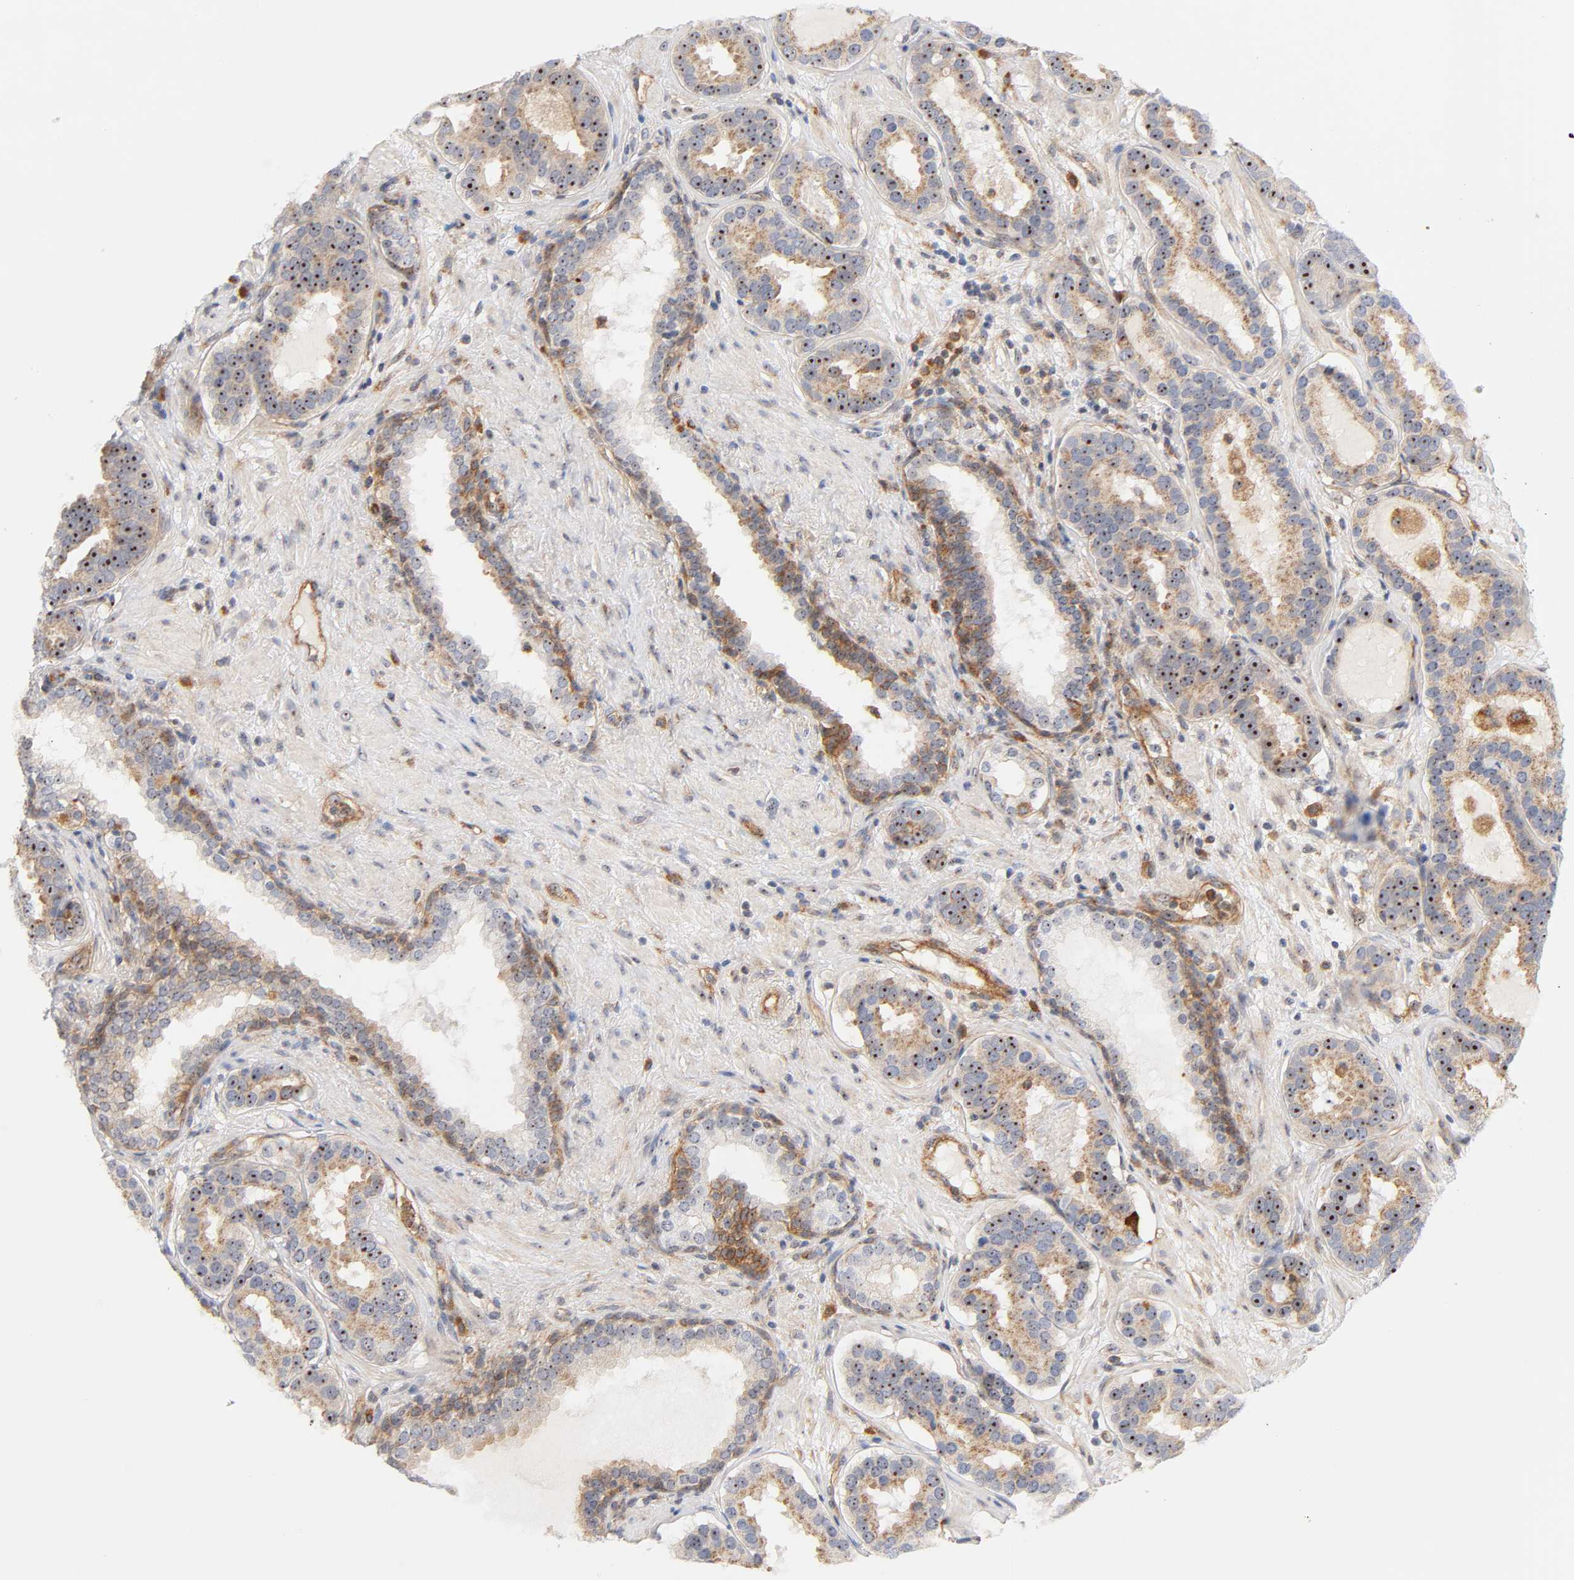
{"staining": {"intensity": "strong", "quantity": ">75%", "location": "cytoplasmic/membranous,nuclear"}, "tissue": "prostate cancer", "cell_type": "Tumor cells", "image_type": "cancer", "snomed": [{"axis": "morphology", "description": "Adenocarcinoma, Low grade"}, {"axis": "topography", "description": "Prostate"}], "caption": "Strong cytoplasmic/membranous and nuclear expression is identified in about >75% of tumor cells in prostate adenocarcinoma (low-grade).", "gene": "PLD1", "patient": {"sex": "male", "age": 59}}